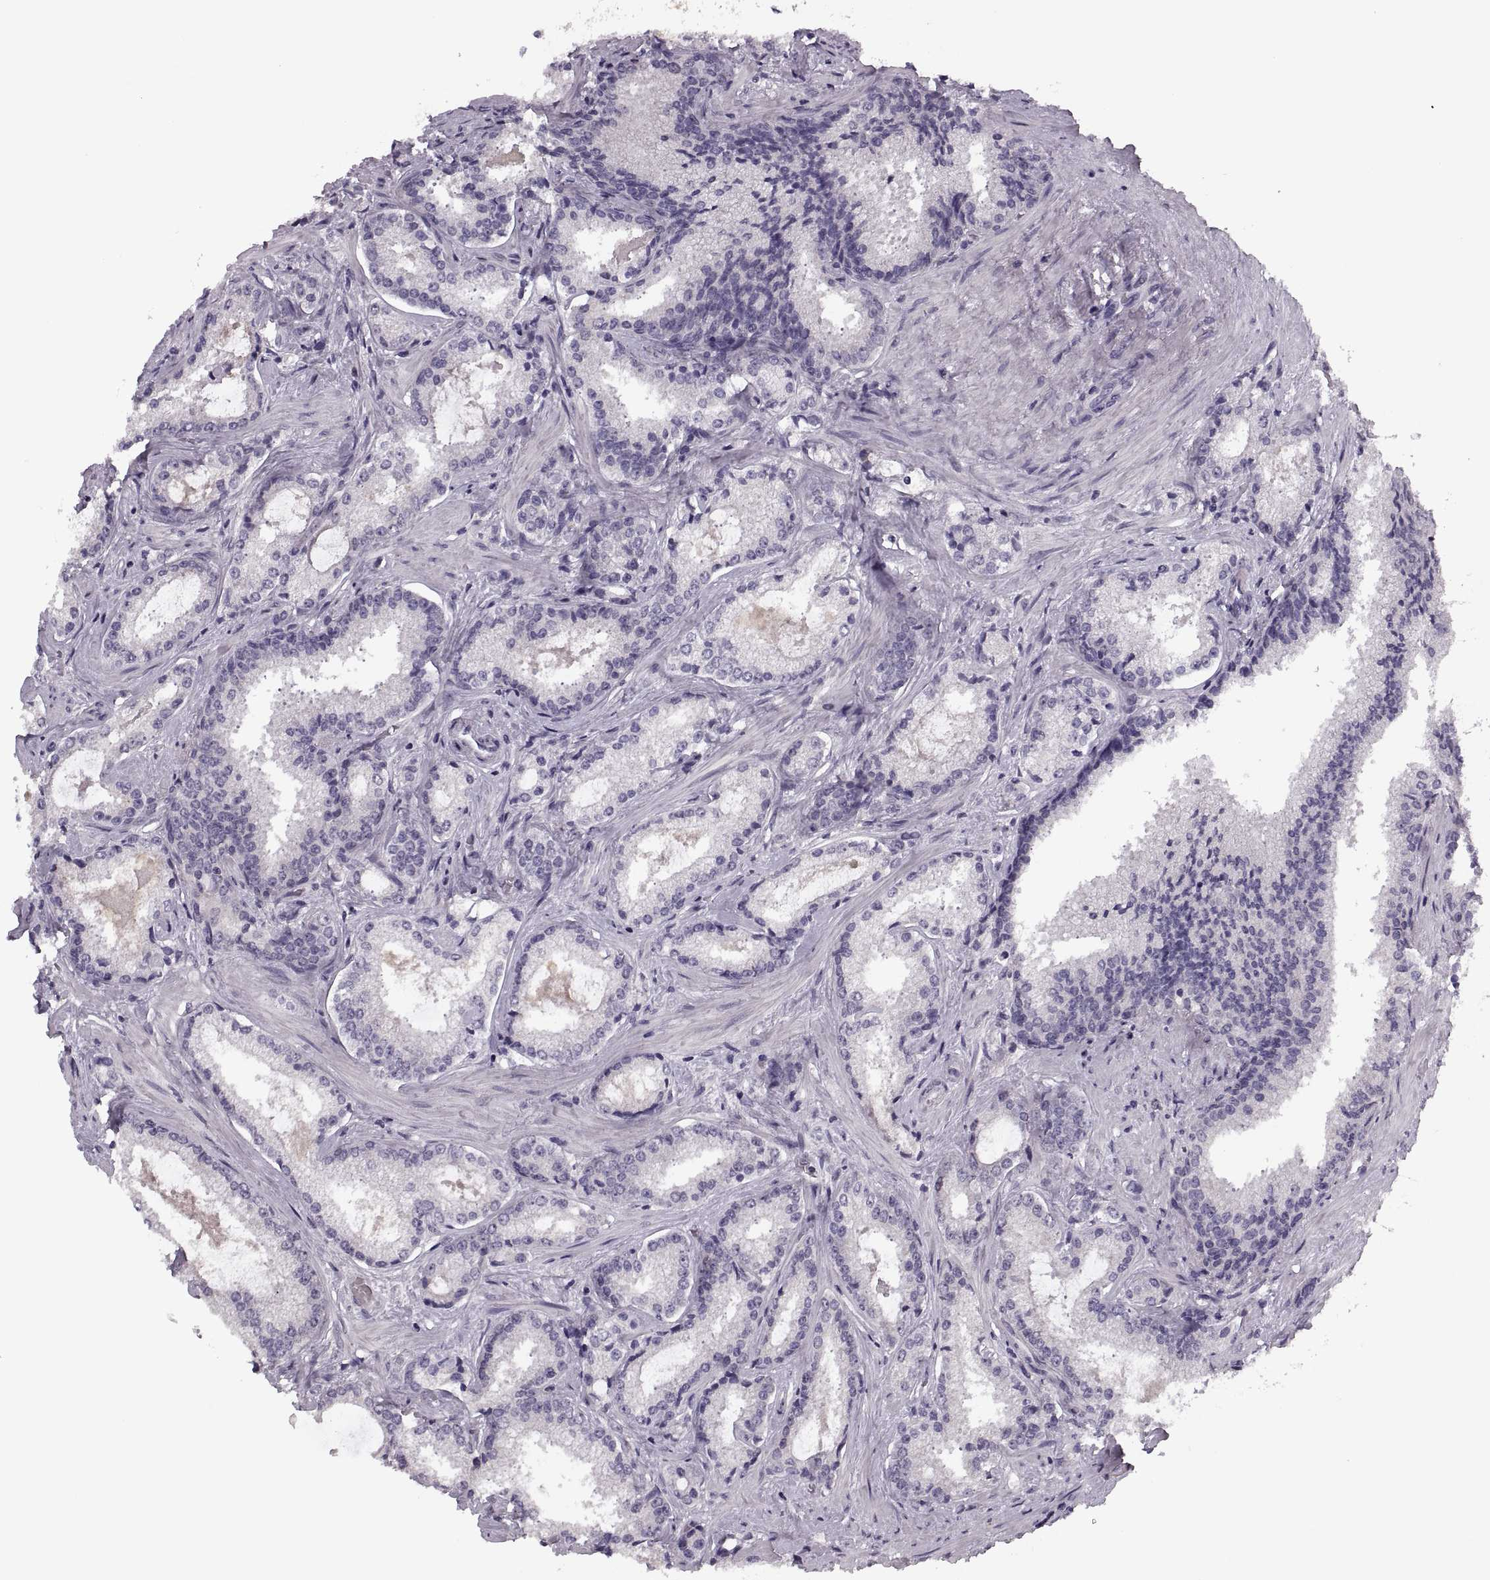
{"staining": {"intensity": "negative", "quantity": "none", "location": "none"}, "tissue": "prostate cancer", "cell_type": "Tumor cells", "image_type": "cancer", "snomed": [{"axis": "morphology", "description": "Adenocarcinoma, Low grade"}, {"axis": "topography", "description": "Prostate"}], "caption": "Human adenocarcinoma (low-grade) (prostate) stained for a protein using immunohistochemistry (IHC) exhibits no expression in tumor cells.", "gene": "CACNA1F", "patient": {"sex": "male", "age": 56}}